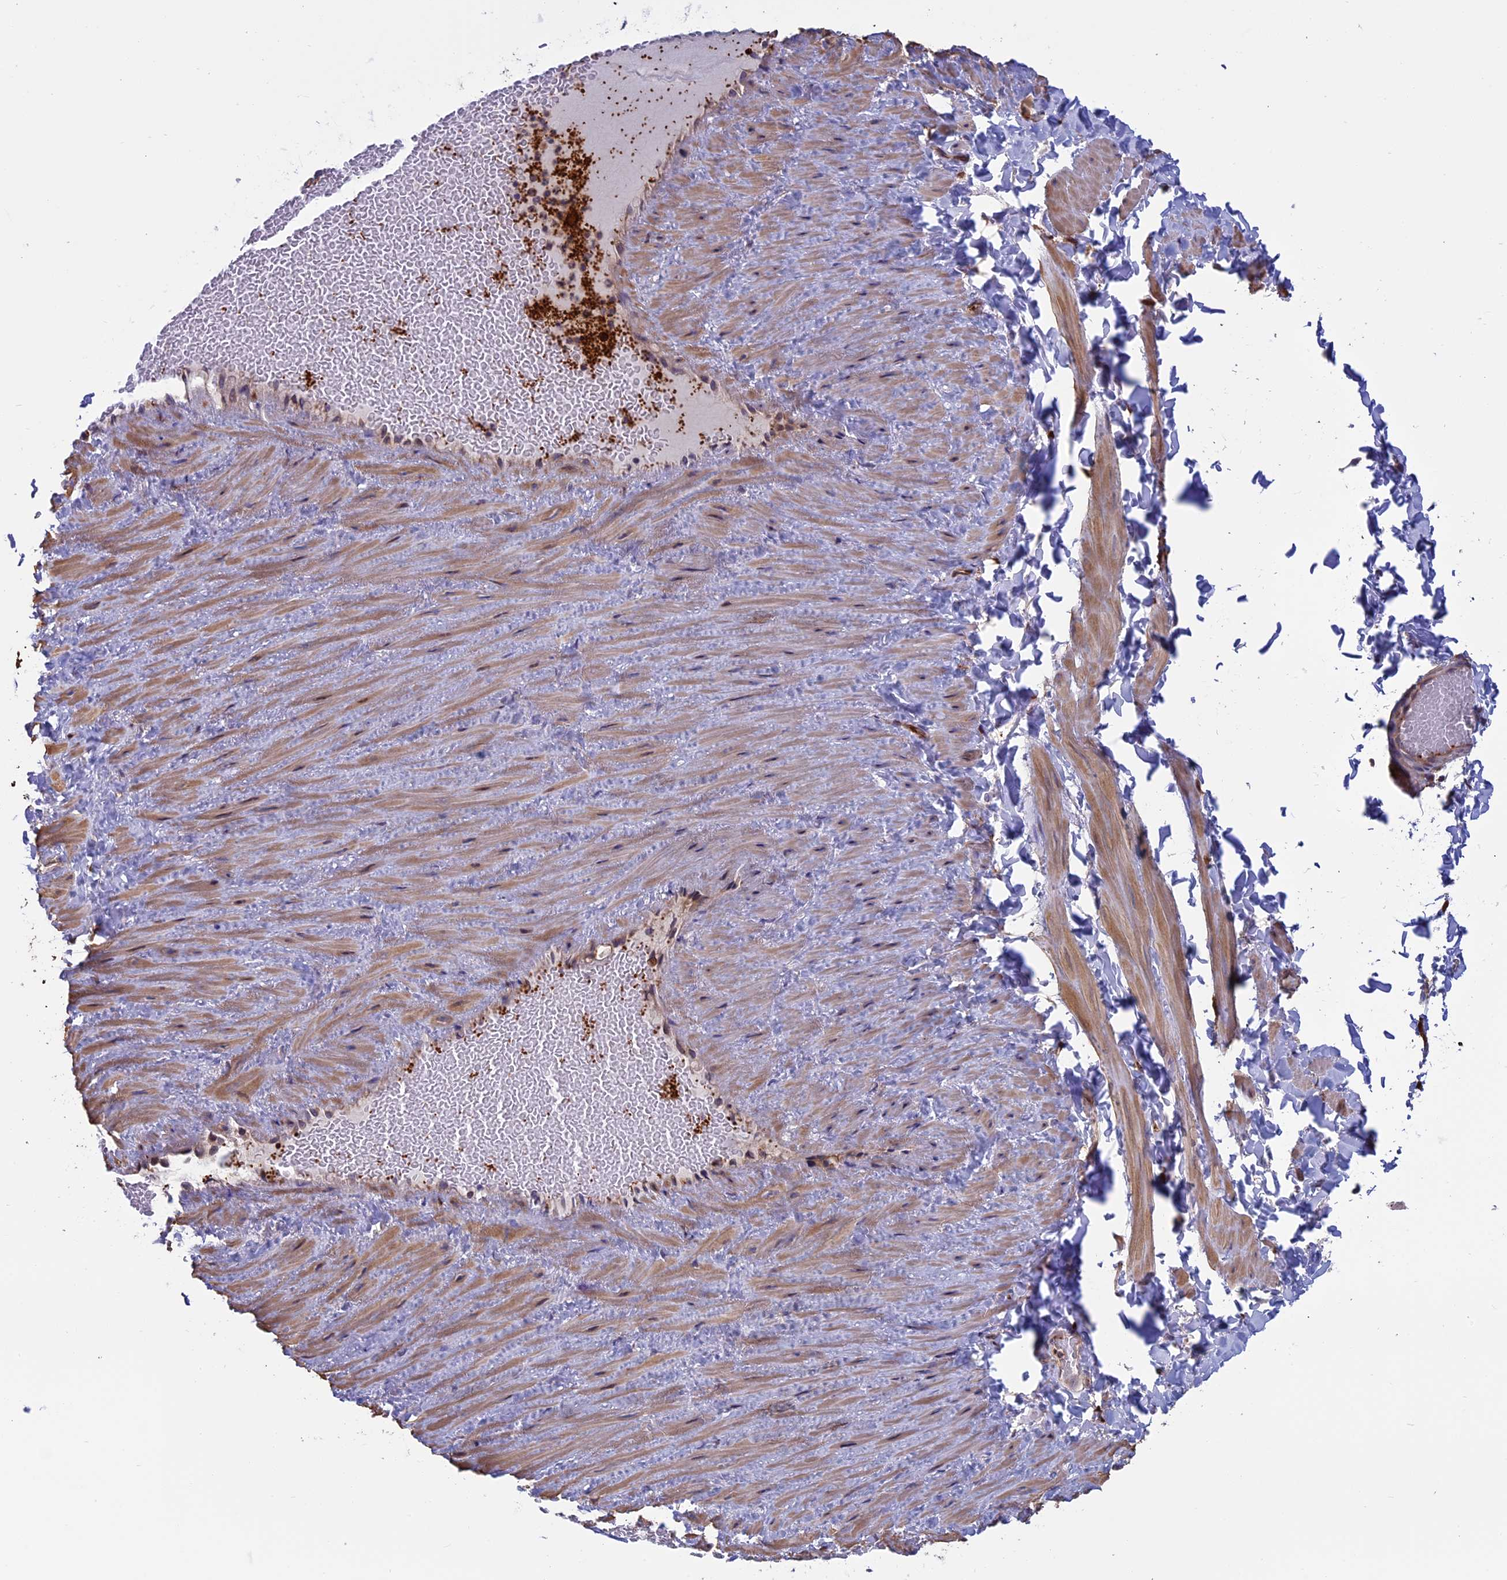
{"staining": {"intensity": "weak", "quantity": "<25%", "location": "cytoplasmic/membranous"}, "tissue": "adipose tissue", "cell_type": "Adipocytes", "image_type": "normal", "snomed": [{"axis": "morphology", "description": "Normal tissue, NOS"}, {"axis": "topography", "description": "Adipose tissue"}, {"axis": "topography", "description": "Vascular tissue"}, {"axis": "topography", "description": "Peripheral nerve tissue"}], "caption": "A high-resolution histopathology image shows IHC staining of normal adipose tissue, which displays no significant expression in adipocytes. (DAB (3,3'-diaminobenzidine) immunohistochemistry (IHC) visualized using brightfield microscopy, high magnification).", "gene": "ARHGAP18", "patient": {"sex": "male", "age": 25}}